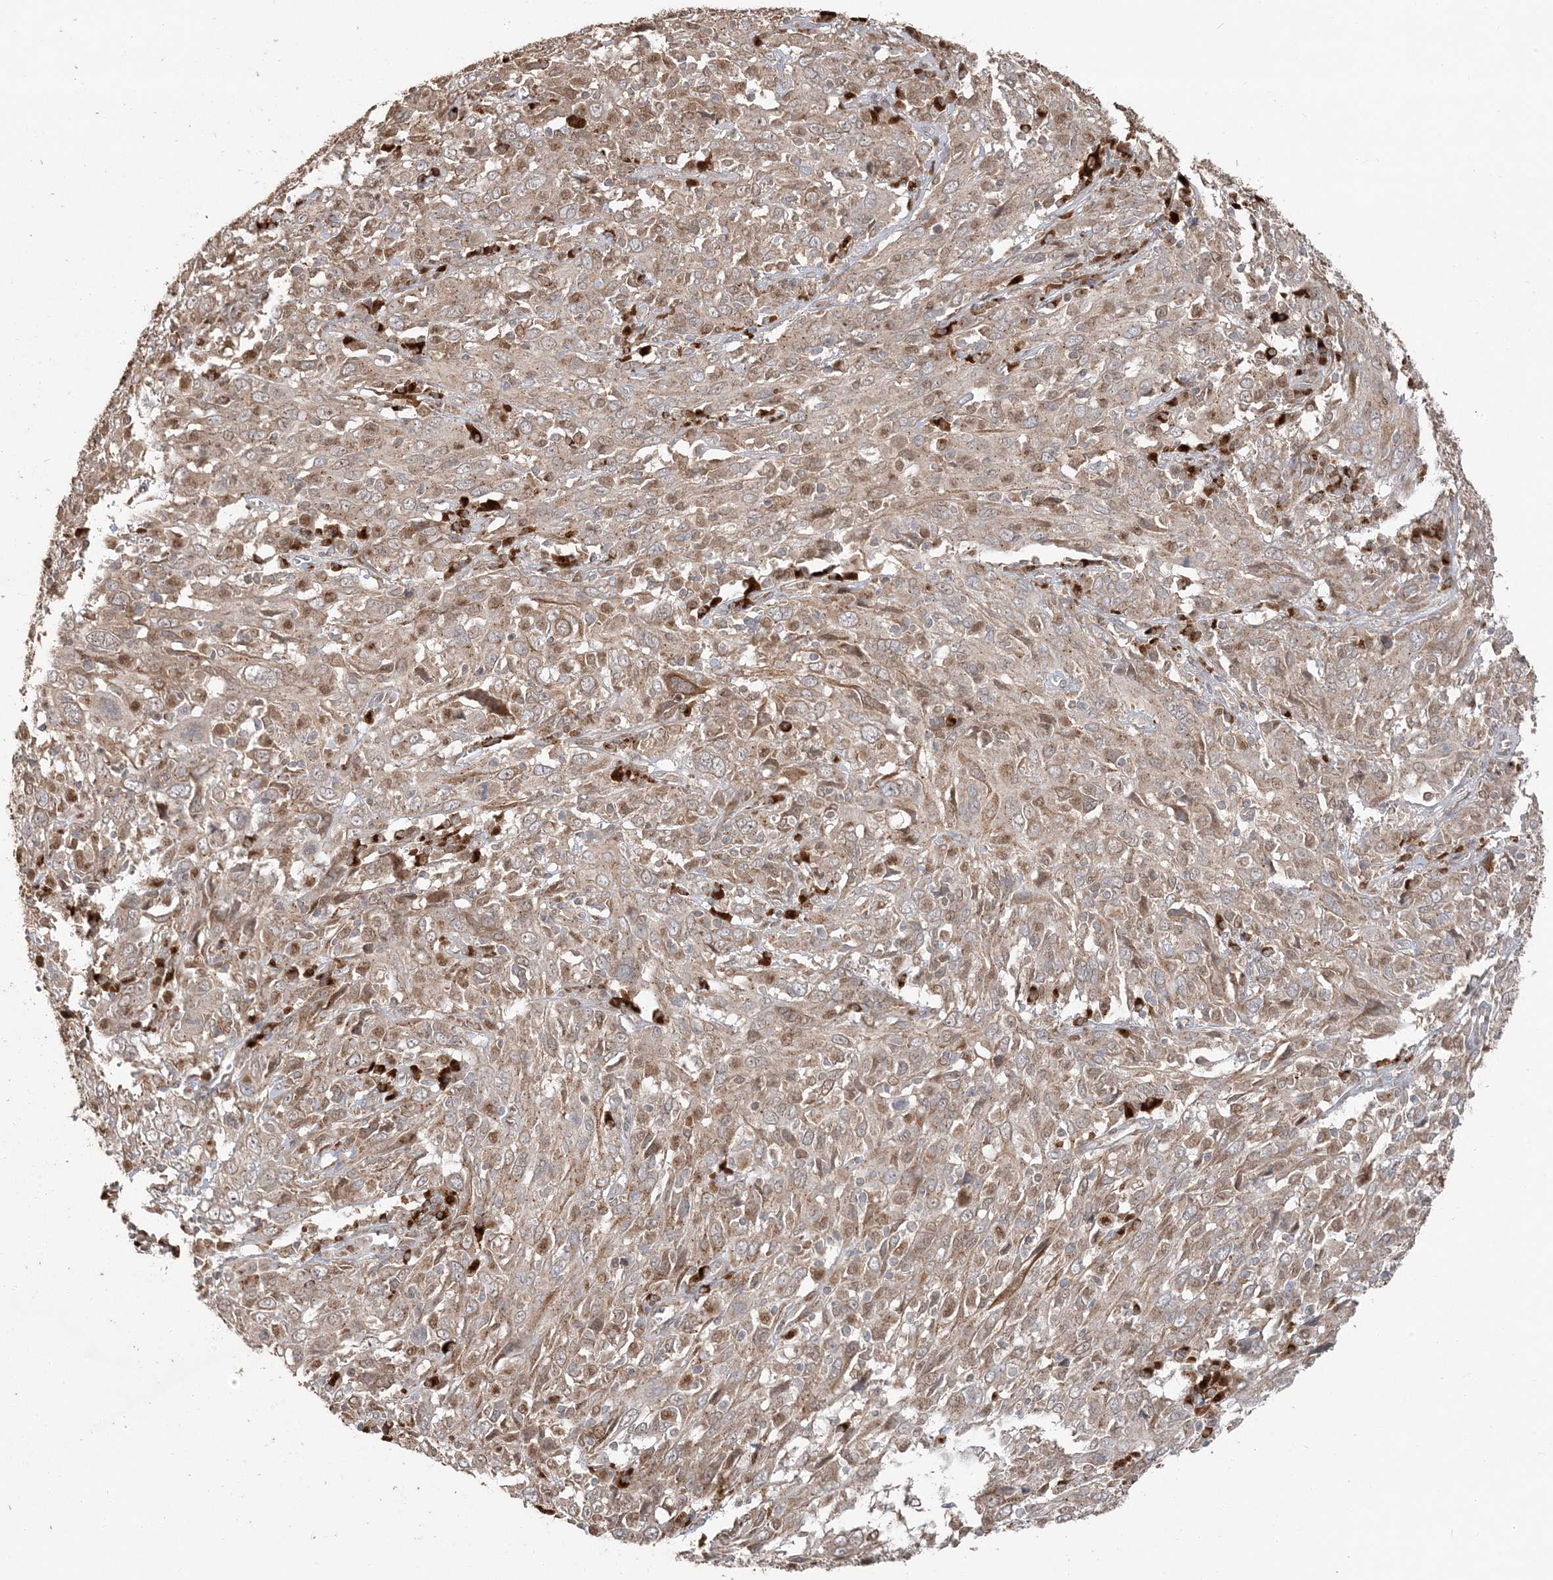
{"staining": {"intensity": "moderate", "quantity": "25%-75%", "location": "cytoplasmic/membranous,nuclear"}, "tissue": "cervical cancer", "cell_type": "Tumor cells", "image_type": "cancer", "snomed": [{"axis": "morphology", "description": "Squamous cell carcinoma, NOS"}, {"axis": "topography", "description": "Cervix"}], "caption": "Brown immunohistochemical staining in human squamous cell carcinoma (cervical) shows moderate cytoplasmic/membranous and nuclear positivity in about 25%-75% of tumor cells. The protein is stained brown, and the nuclei are stained in blue (DAB IHC with brightfield microscopy, high magnification).", "gene": "RER1", "patient": {"sex": "female", "age": 46}}